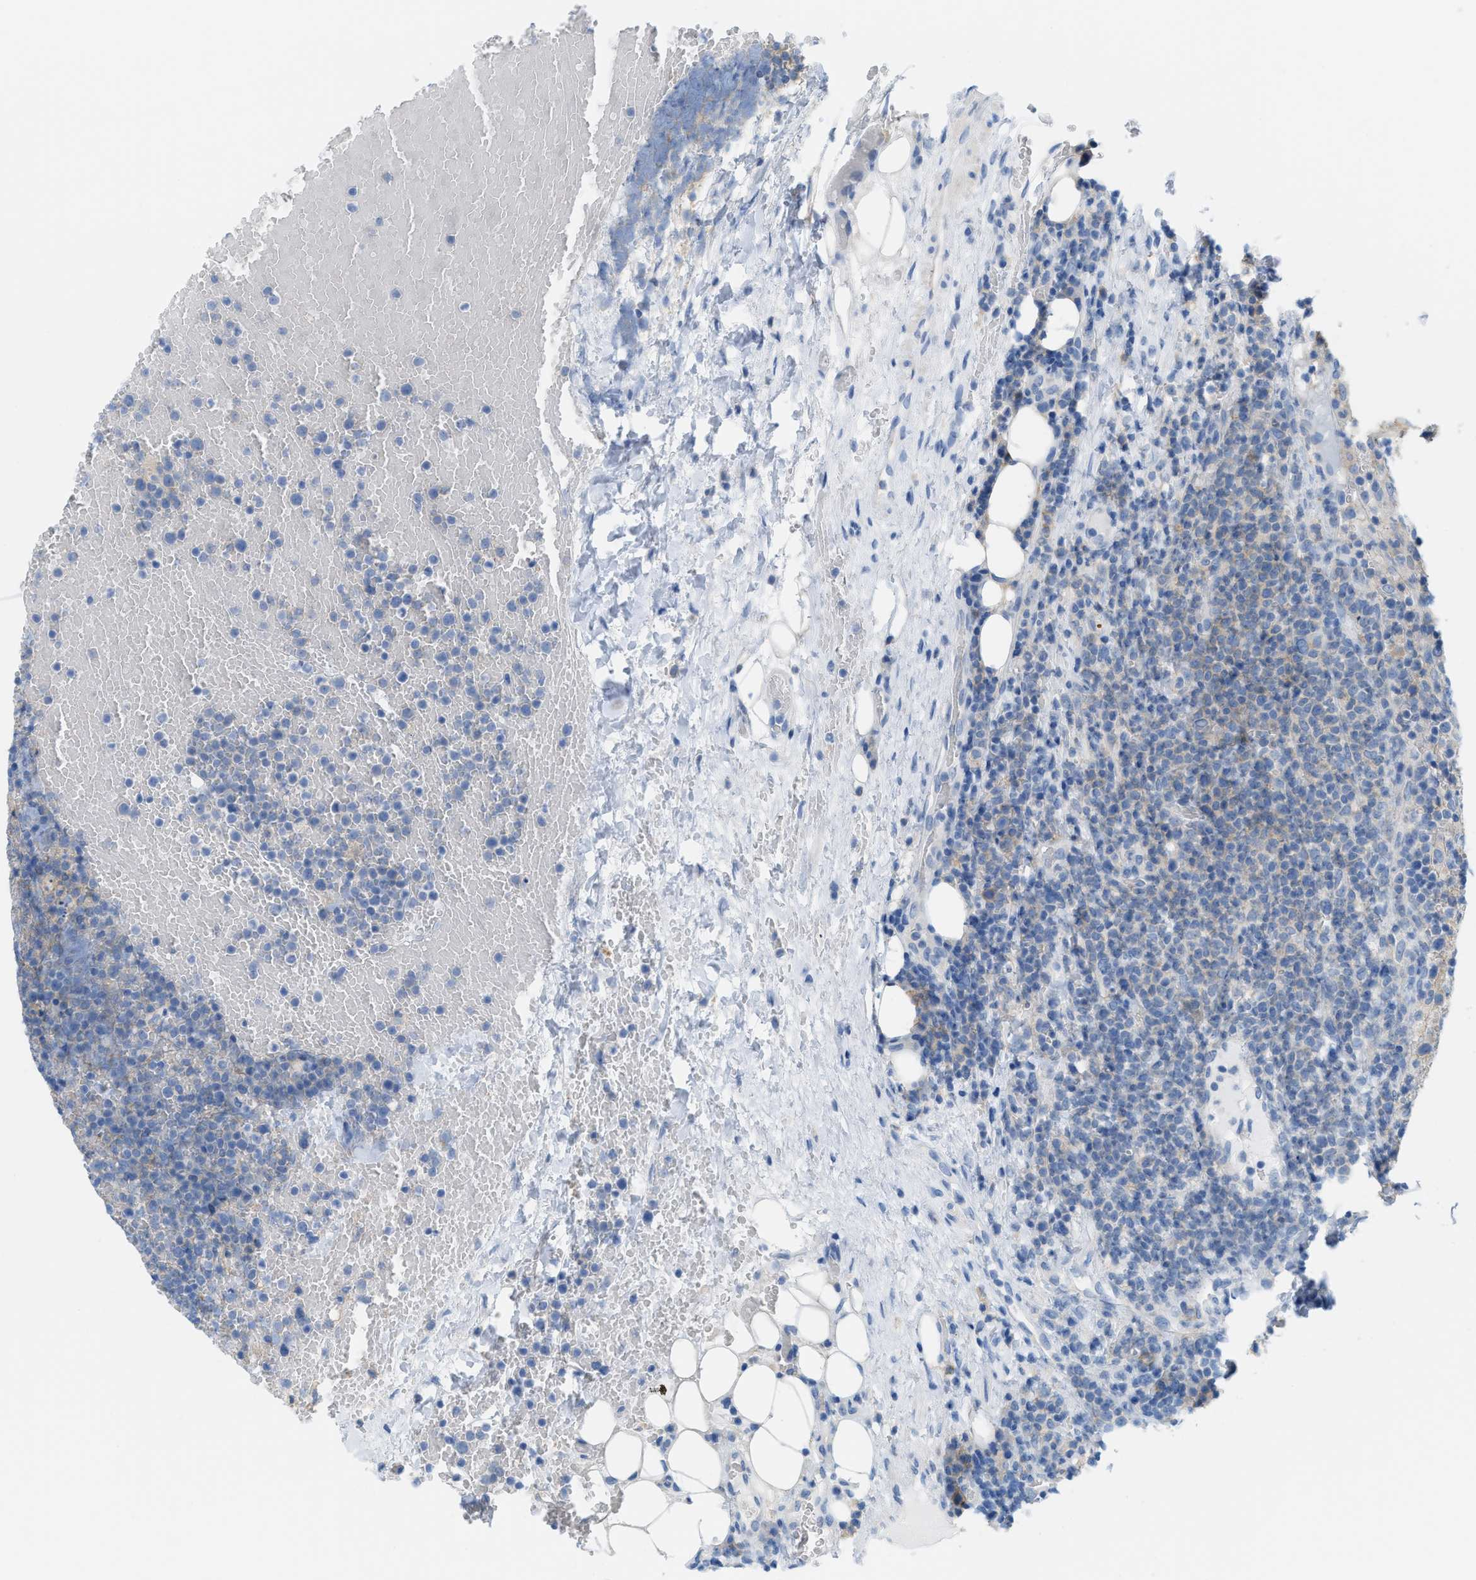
{"staining": {"intensity": "negative", "quantity": "none", "location": "none"}, "tissue": "lymphoma", "cell_type": "Tumor cells", "image_type": "cancer", "snomed": [{"axis": "morphology", "description": "Malignant lymphoma, non-Hodgkin's type, High grade"}, {"axis": "topography", "description": "Lymph node"}], "caption": "This histopathology image is of high-grade malignant lymphoma, non-Hodgkin's type stained with immunohistochemistry (IHC) to label a protein in brown with the nuclei are counter-stained blue. There is no expression in tumor cells.", "gene": "SLC3A2", "patient": {"sex": "male", "age": 61}}